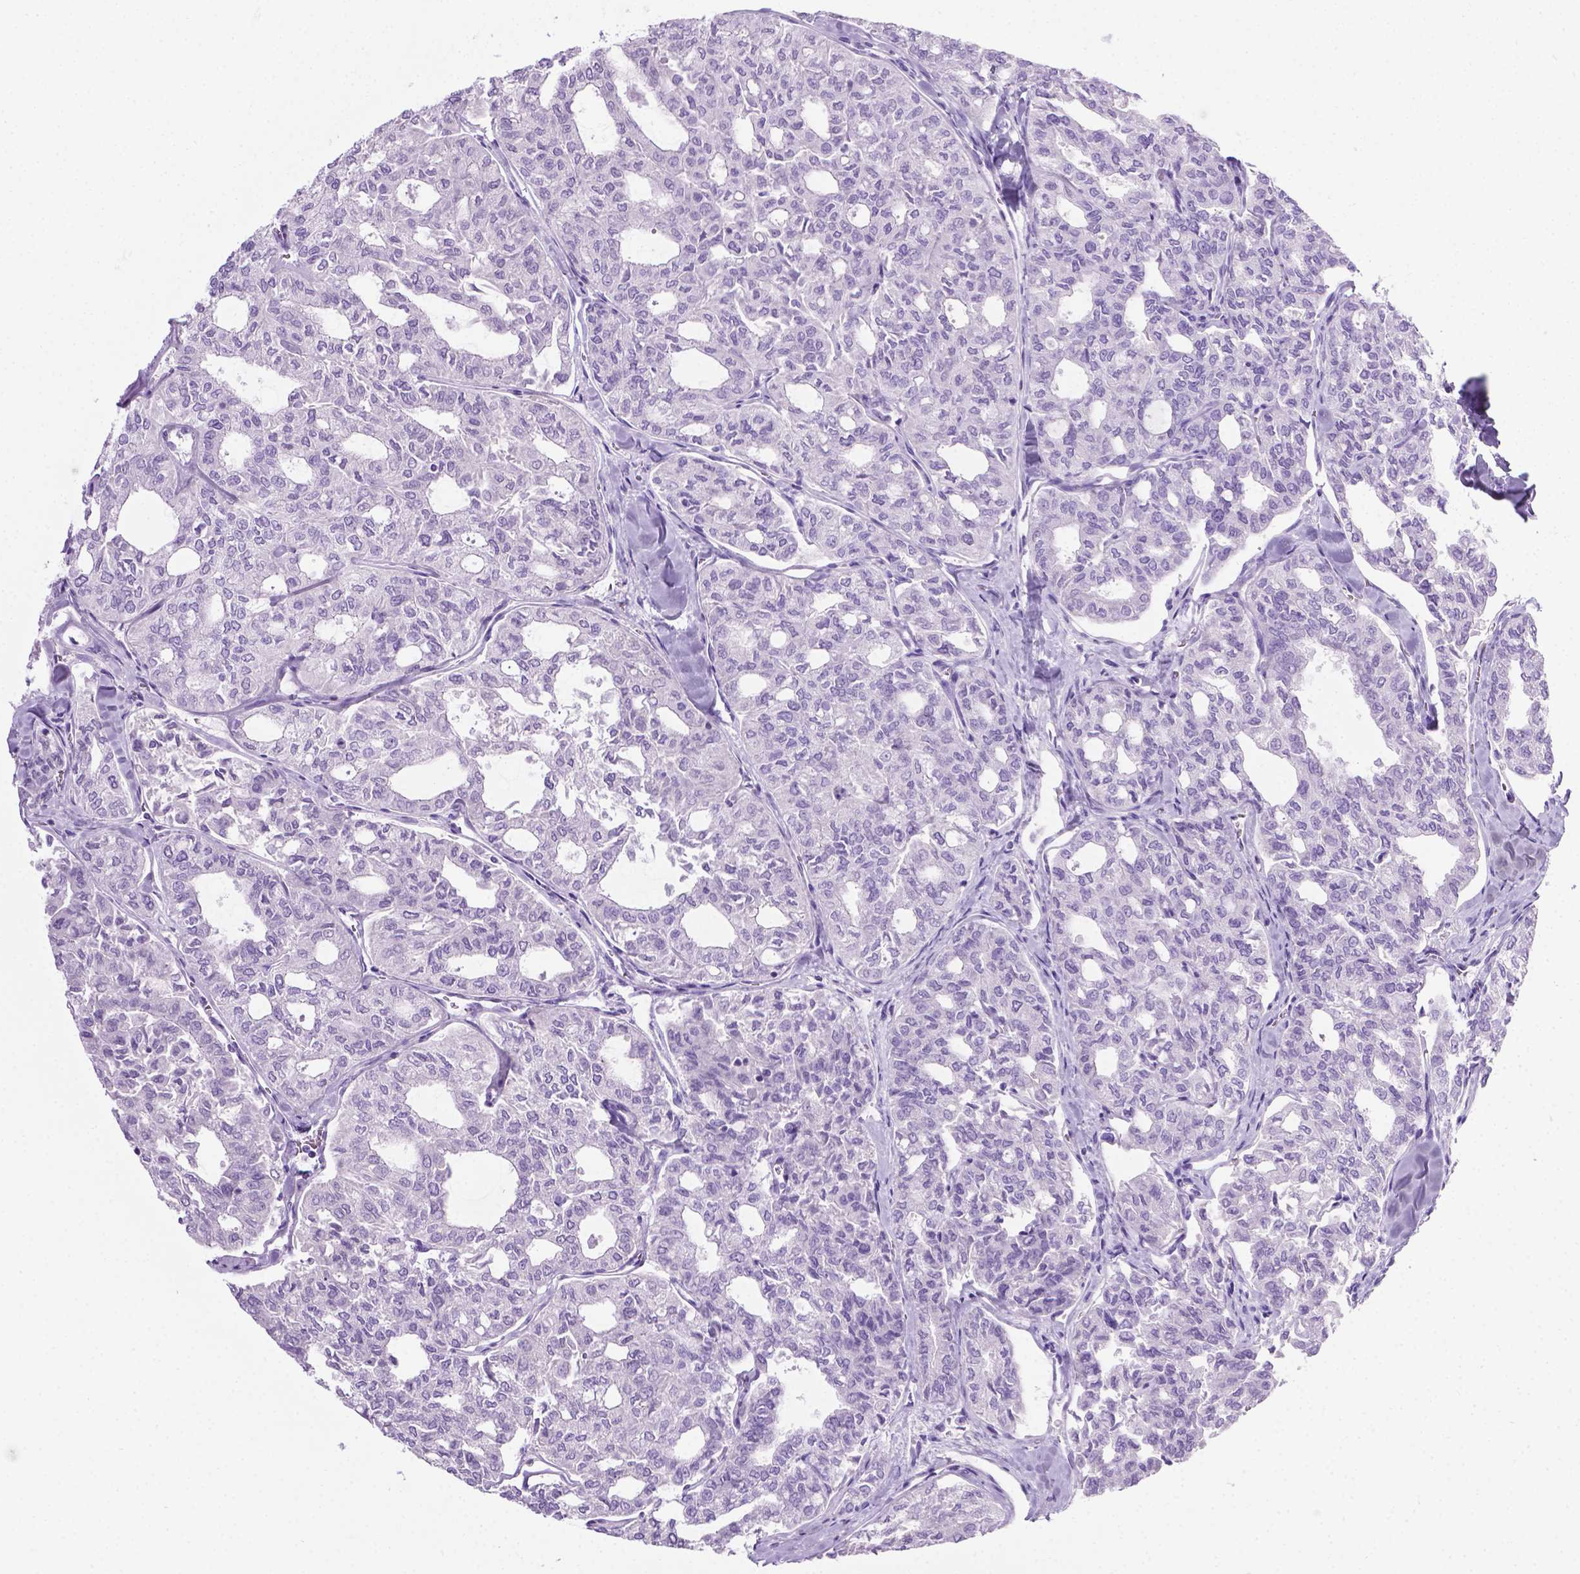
{"staining": {"intensity": "negative", "quantity": "none", "location": "none"}, "tissue": "thyroid cancer", "cell_type": "Tumor cells", "image_type": "cancer", "snomed": [{"axis": "morphology", "description": "Follicular adenoma carcinoma, NOS"}, {"axis": "topography", "description": "Thyroid gland"}], "caption": "Tumor cells show no significant positivity in thyroid follicular adenoma carcinoma.", "gene": "LELP1", "patient": {"sex": "male", "age": 75}}